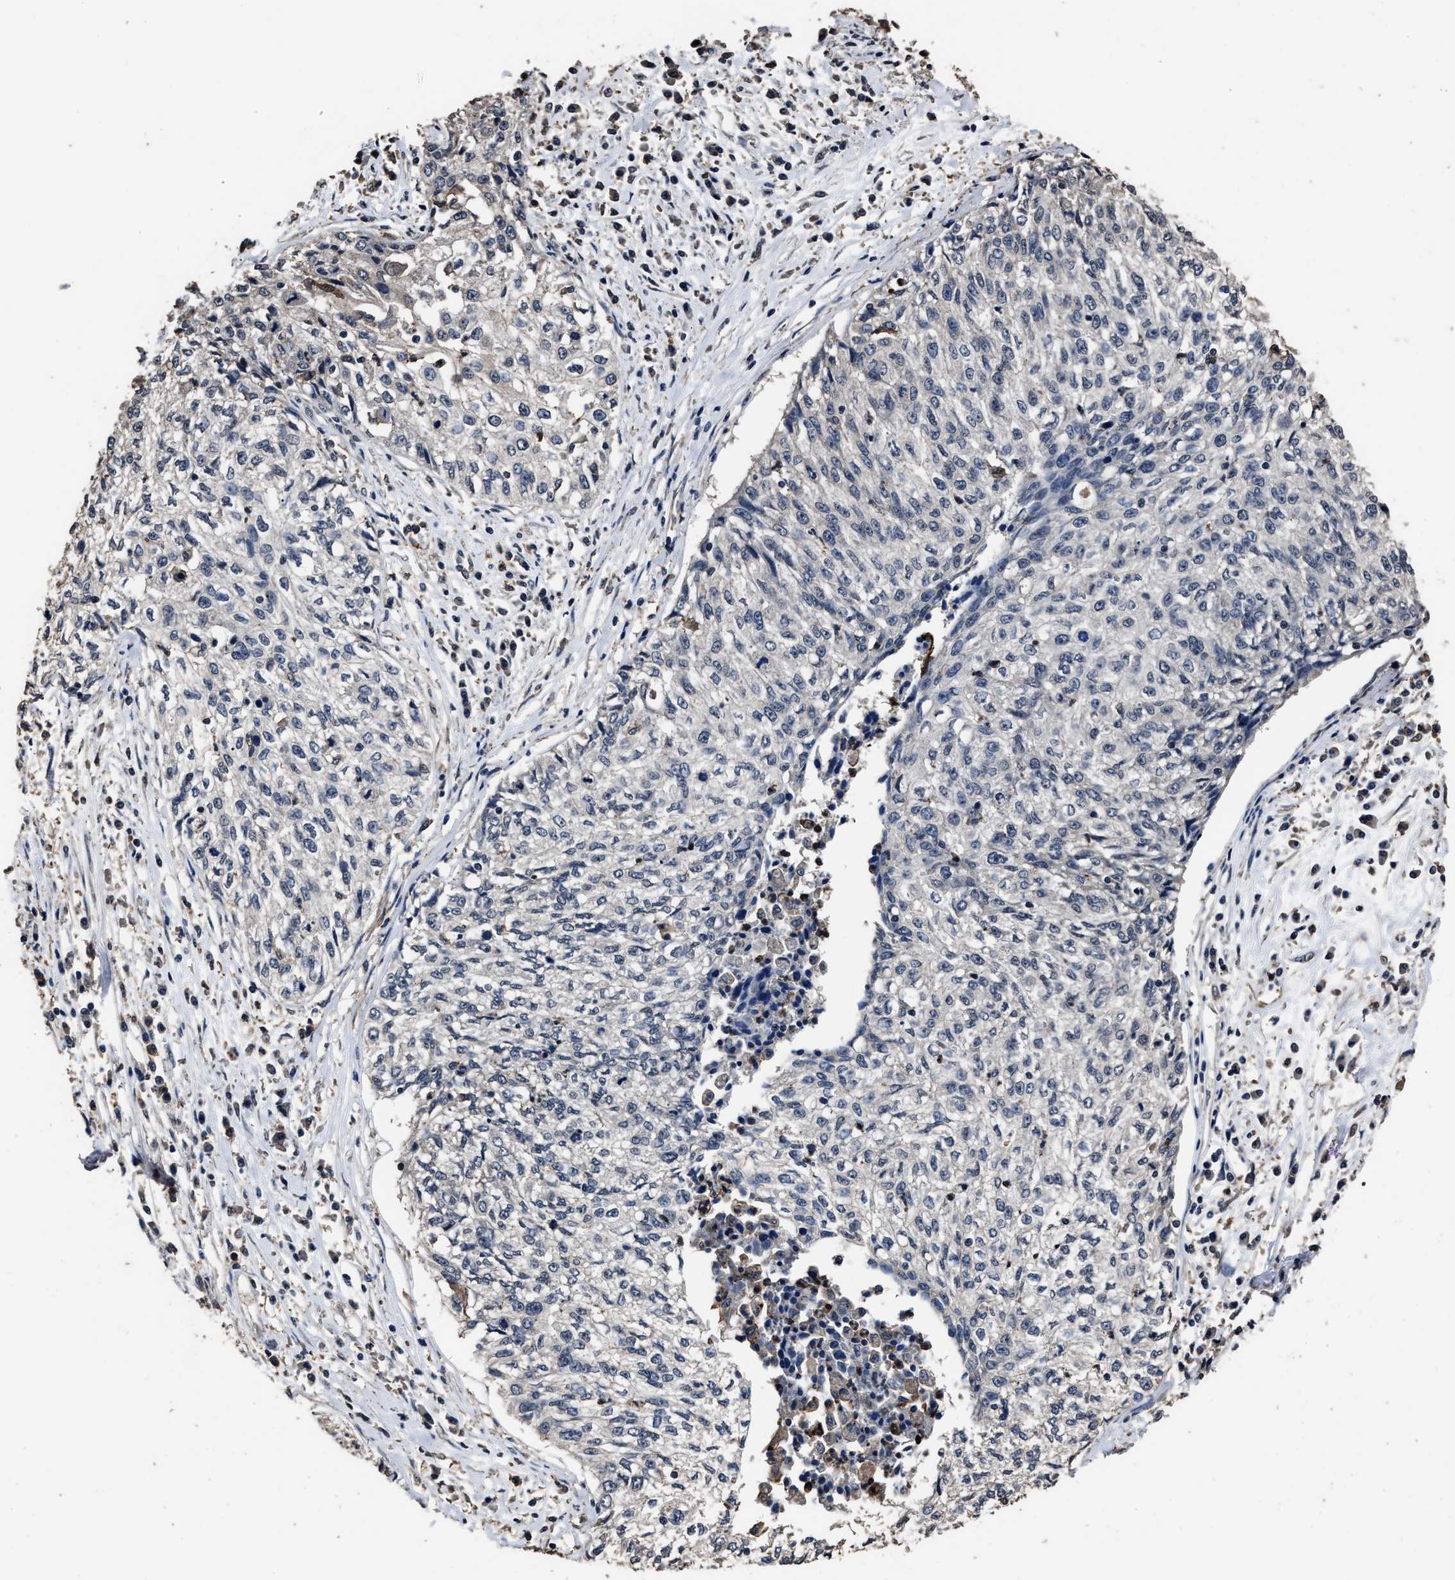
{"staining": {"intensity": "negative", "quantity": "none", "location": "none"}, "tissue": "cervical cancer", "cell_type": "Tumor cells", "image_type": "cancer", "snomed": [{"axis": "morphology", "description": "Squamous cell carcinoma, NOS"}, {"axis": "topography", "description": "Cervix"}], "caption": "The image displays no staining of tumor cells in cervical cancer.", "gene": "RSBN1L", "patient": {"sex": "female", "age": 57}}